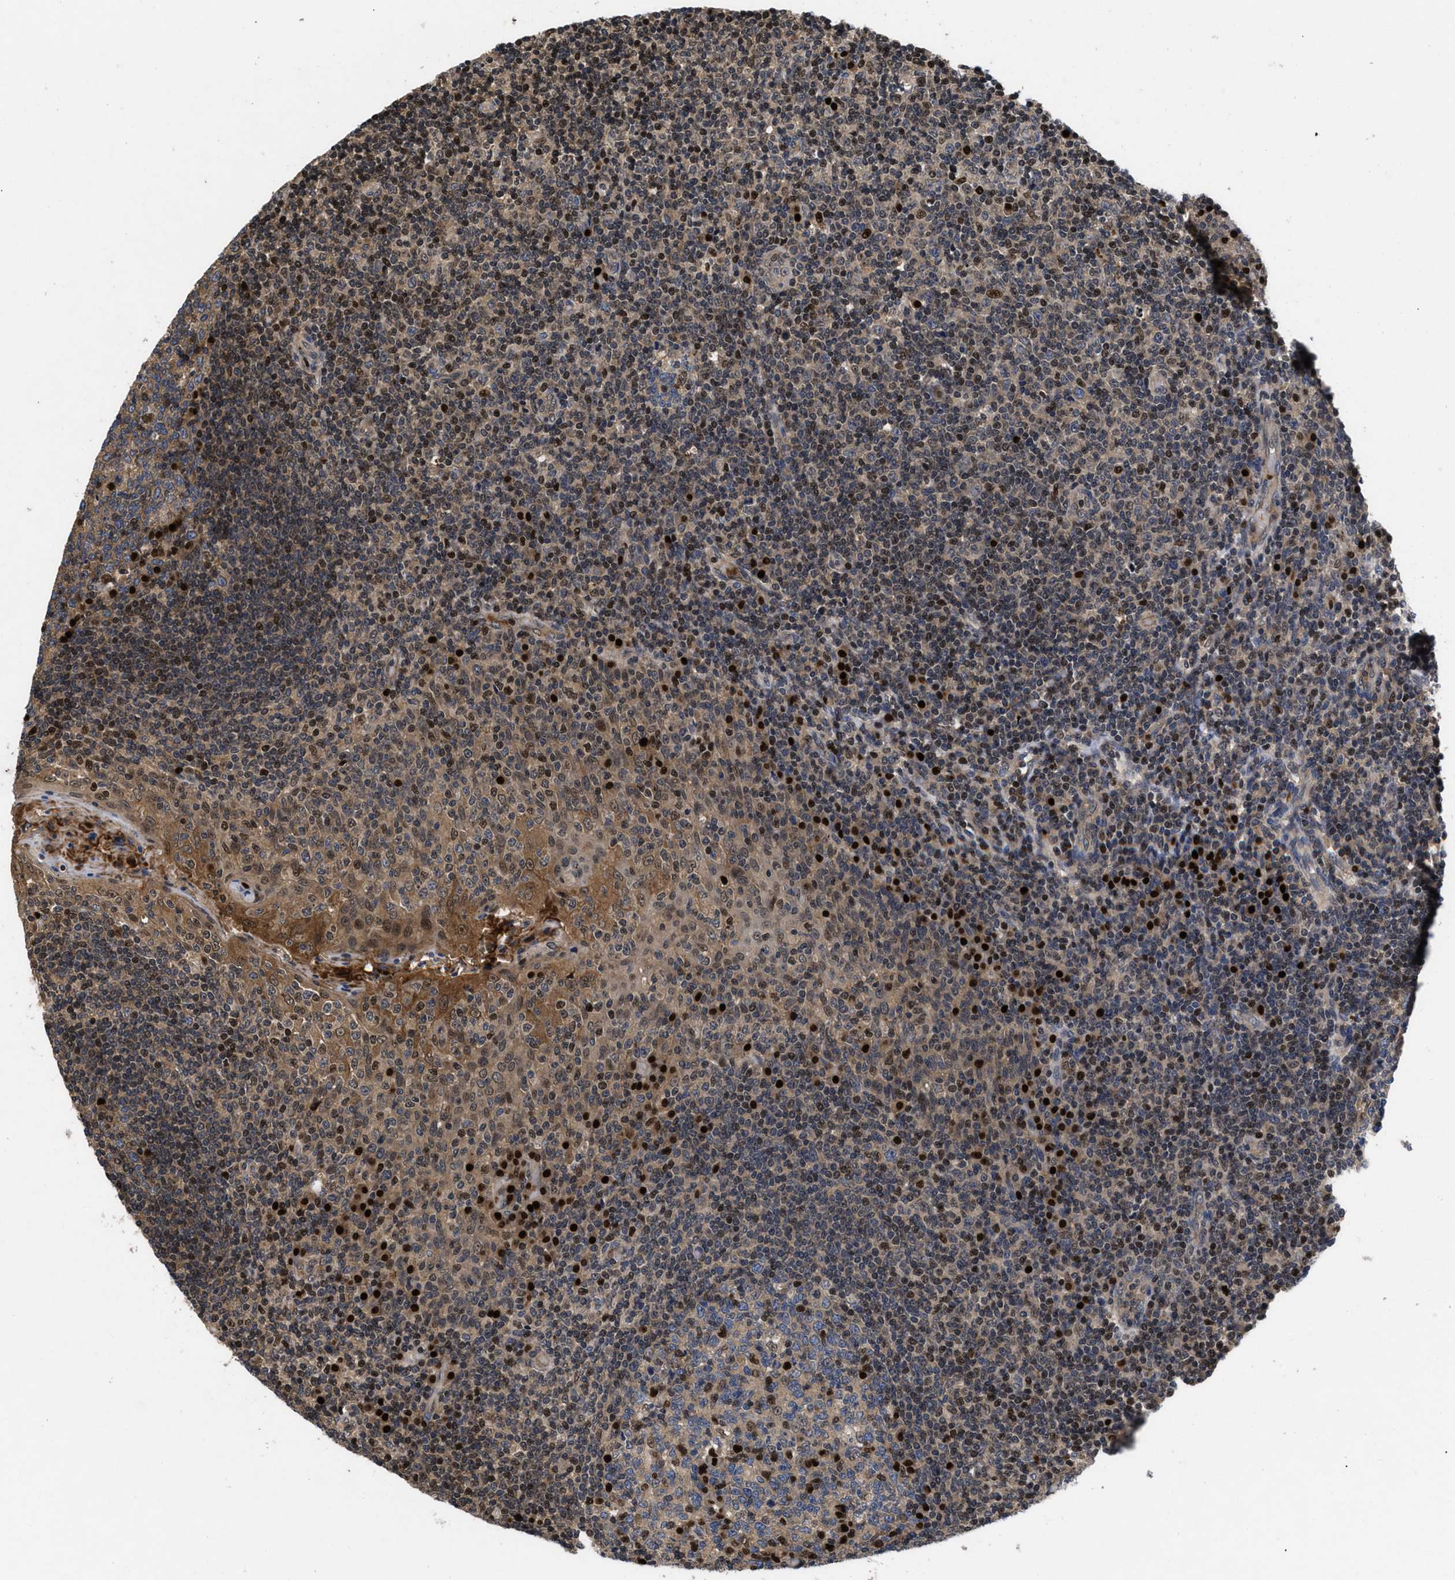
{"staining": {"intensity": "strong", "quantity": "<25%", "location": "nuclear"}, "tissue": "tonsil", "cell_type": "Germinal center cells", "image_type": "normal", "snomed": [{"axis": "morphology", "description": "Normal tissue, NOS"}, {"axis": "topography", "description": "Tonsil"}], "caption": "Protein expression by immunohistochemistry displays strong nuclear expression in approximately <25% of germinal center cells in normal tonsil.", "gene": "FAM200A", "patient": {"sex": "female", "age": 19}}